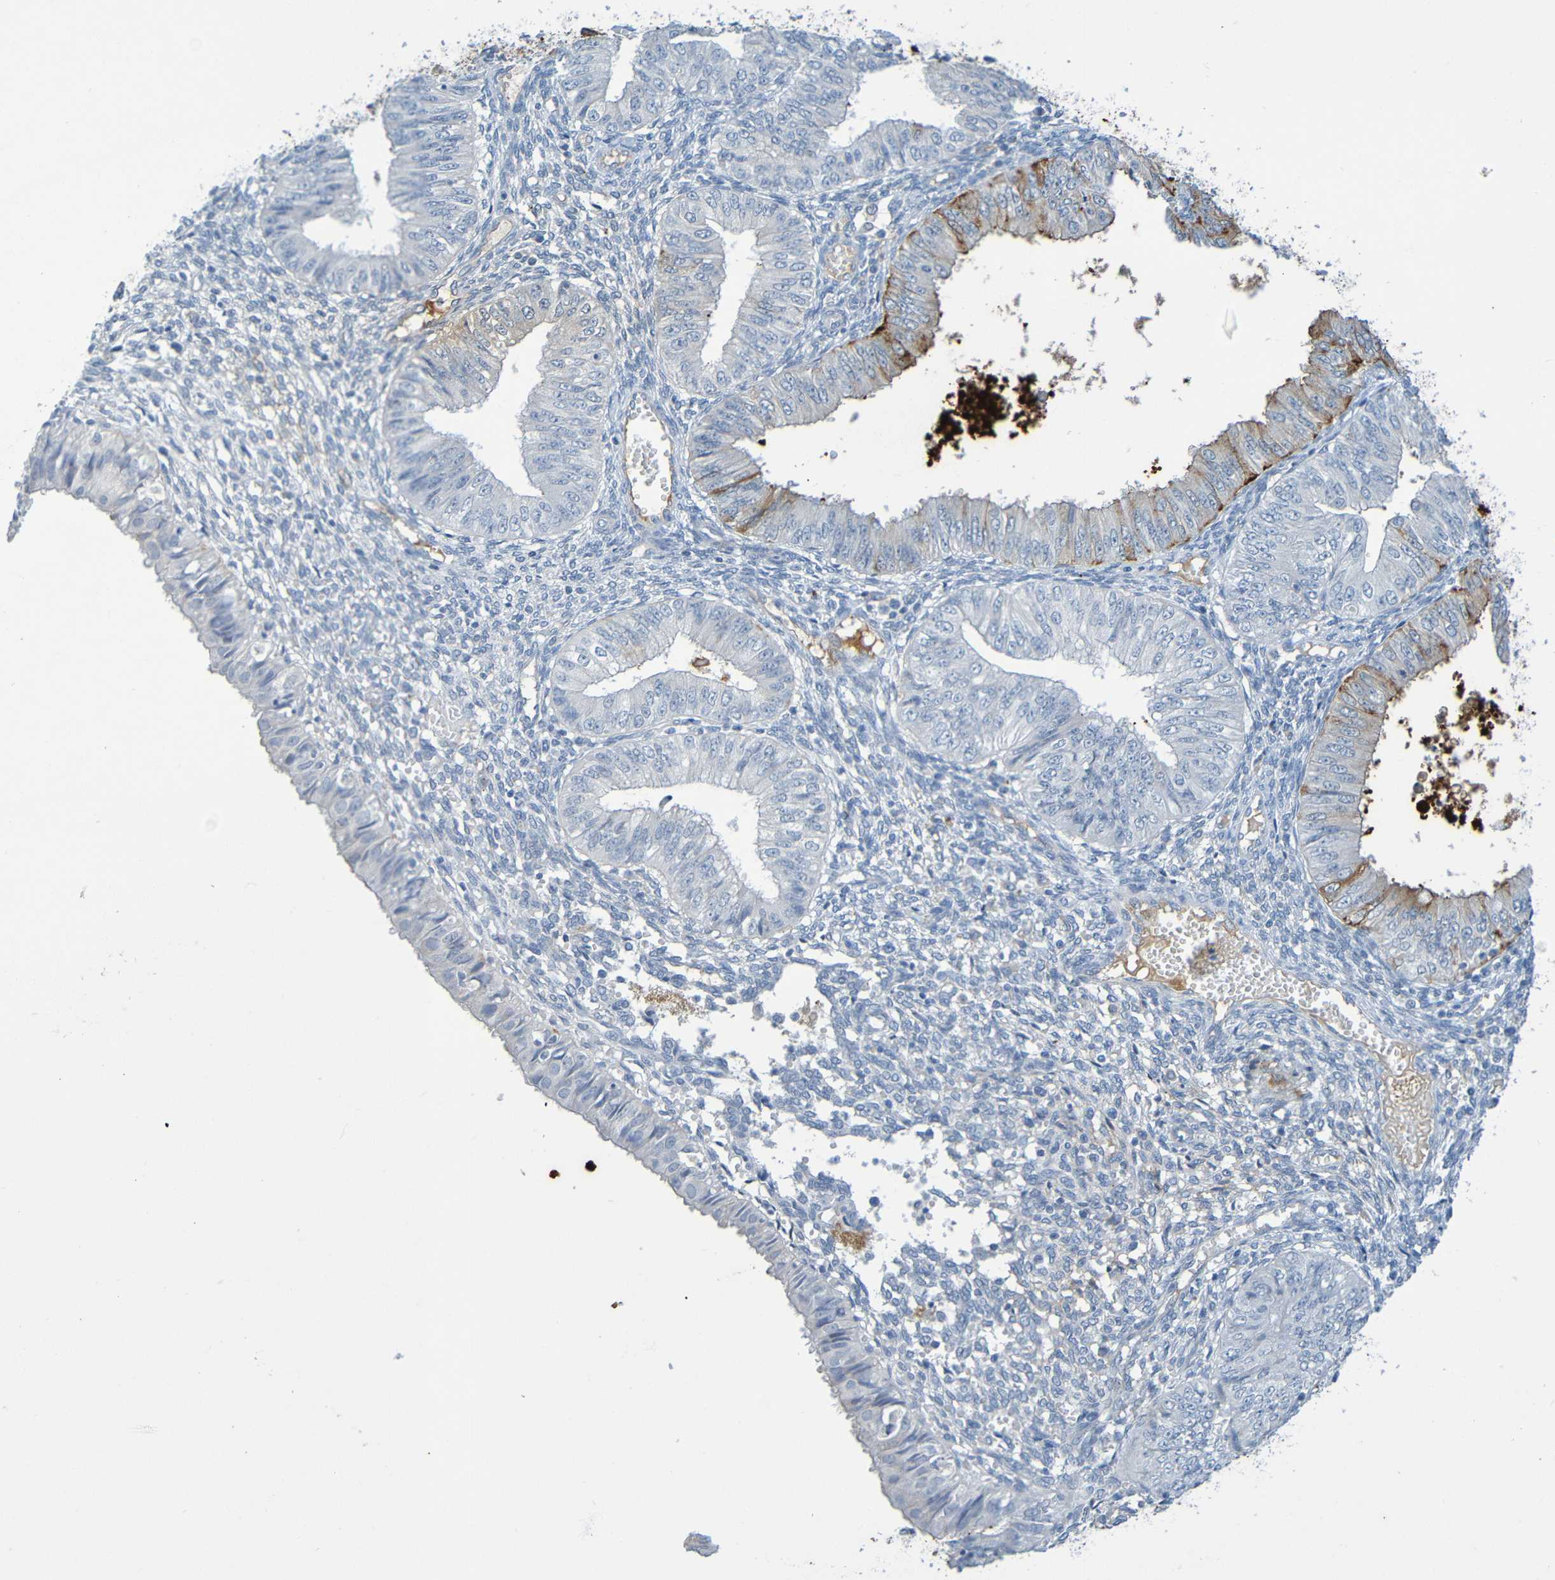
{"staining": {"intensity": "strong", "quantity": "<25%", "location": "cytoplasmic/membranous"}, "tissue": "endometrial cancer", "cell_type": "Tumor cells", "image_type": "cancer", "snomed": [{"axis": "morphology", "description": "Normal tissue, NOS"}, {"axis": "morphology", "description": "Adenocarcinoma, NOS"}, {"axis": "topography", "description": "Endometrium"}], "caption": "Endometrial cancer was stained to show a protein in brown. There is medium levels of strong cytoplasmic/membranous positivity in approximately <25% of tumor cells. Immunohistochemistry stains the protein in brown and the nuclei are stained blue.", "gene": "IL10", "patient": {"sex": "female", "age": 53}}